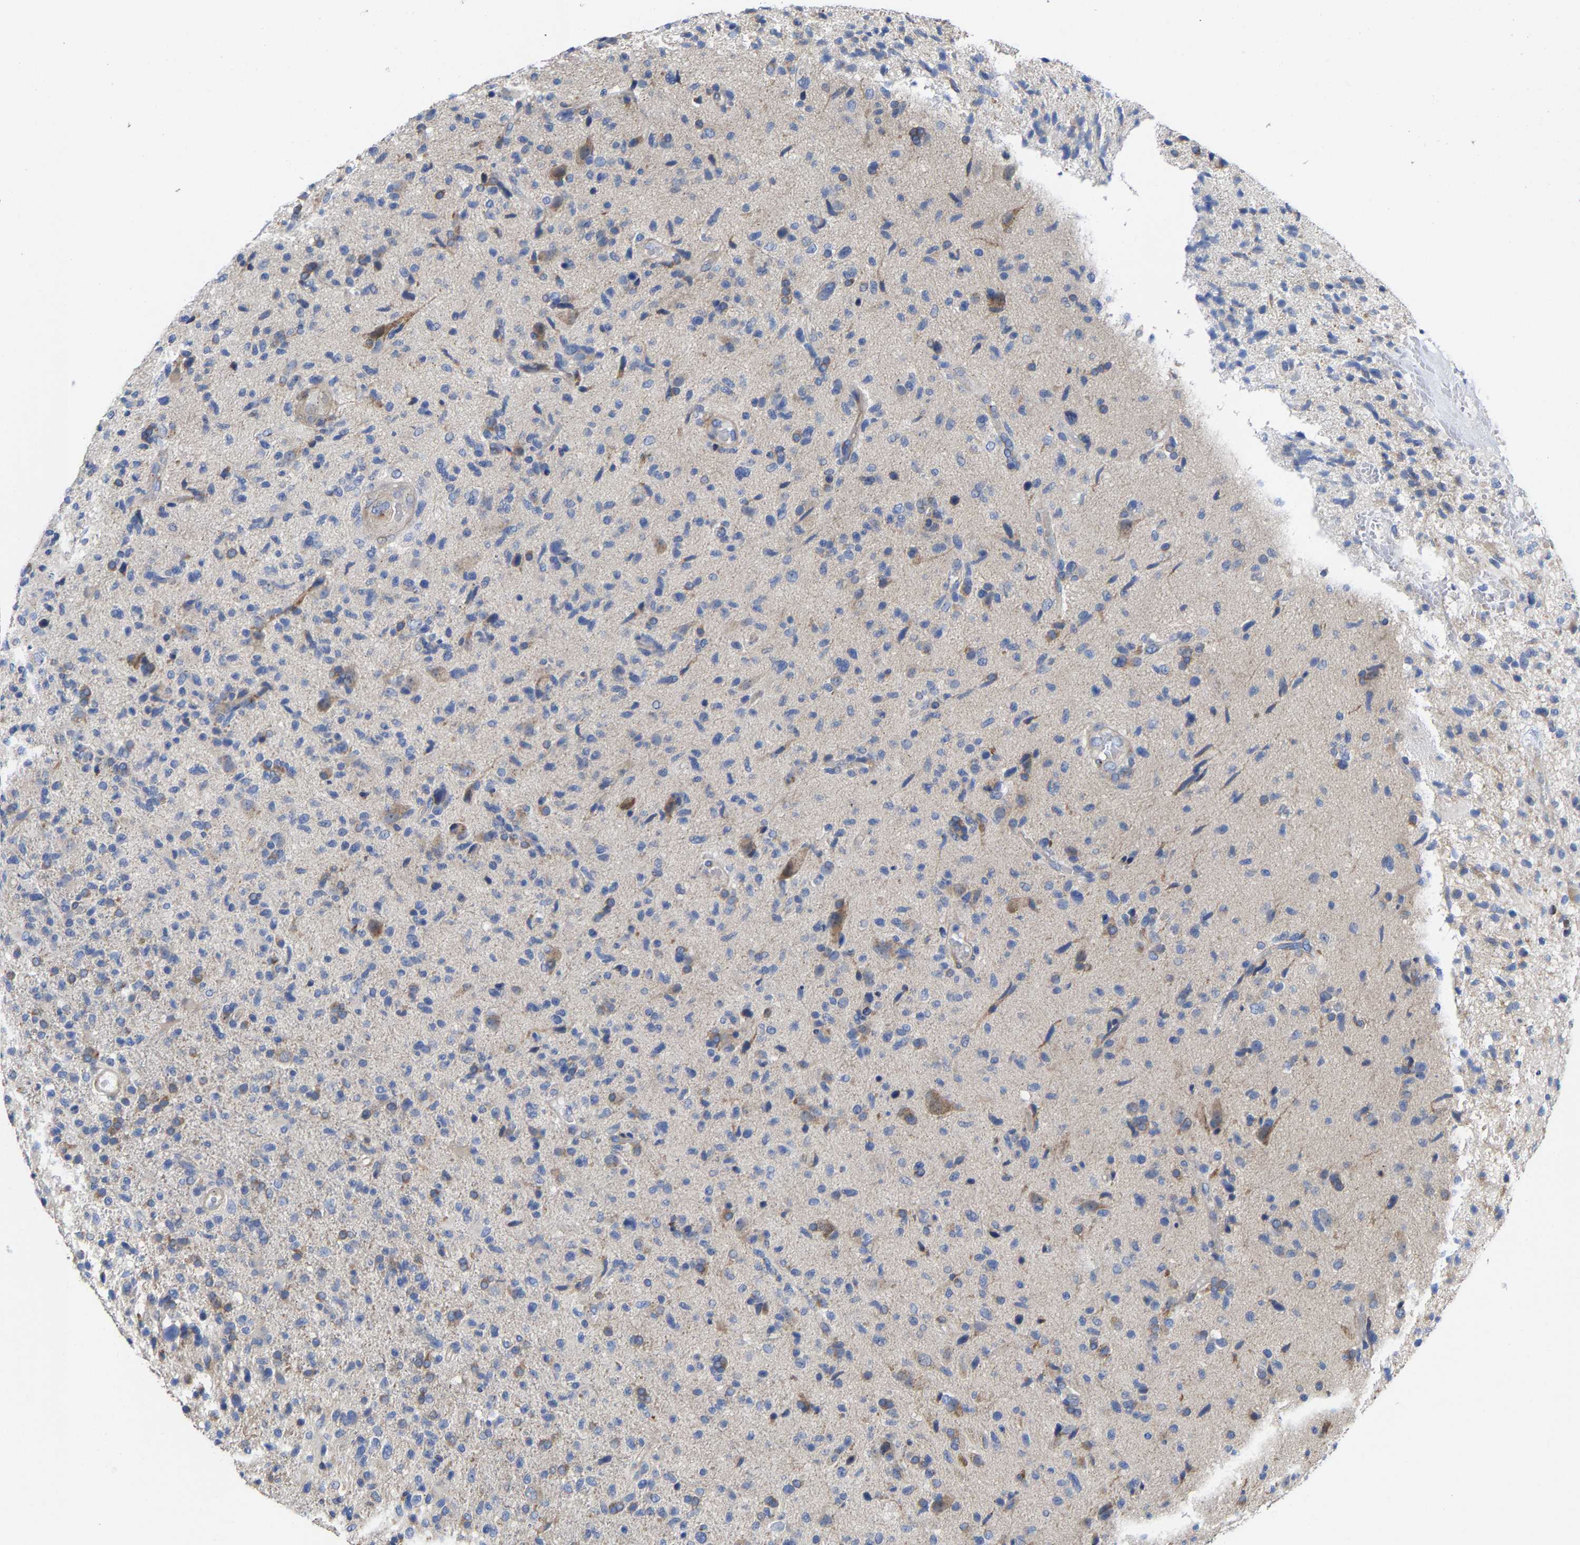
{"staining": {"intensity": "weak", "quantity": "25%-75%", "location": "cytoplasmic/membranous"}, "tissue": "glioma", "cell_type": "Tumor cells", "image_type": "cancer", "snomed": [{"axis": "morphology", "description": "Glioma, malignant, High grade"}, {"axis": "topography", "description": "Brain"}], "caption": "Malignant high-grade glioma stained with DAB (3,3'-diaminobenzidine) immunohistochemistry (IHC) reveals low levels of weak cytoplasmic/membranous staining in approximately 25%-75% of tumor cells. The staining was performed using DAB to visualize the protein expression in brown, while the nuclei were stained in blue with hematoxylin (Magnification: 20x).", "gene": "PPP1R15A", "patient": {"sex": "male", "age": 72}}